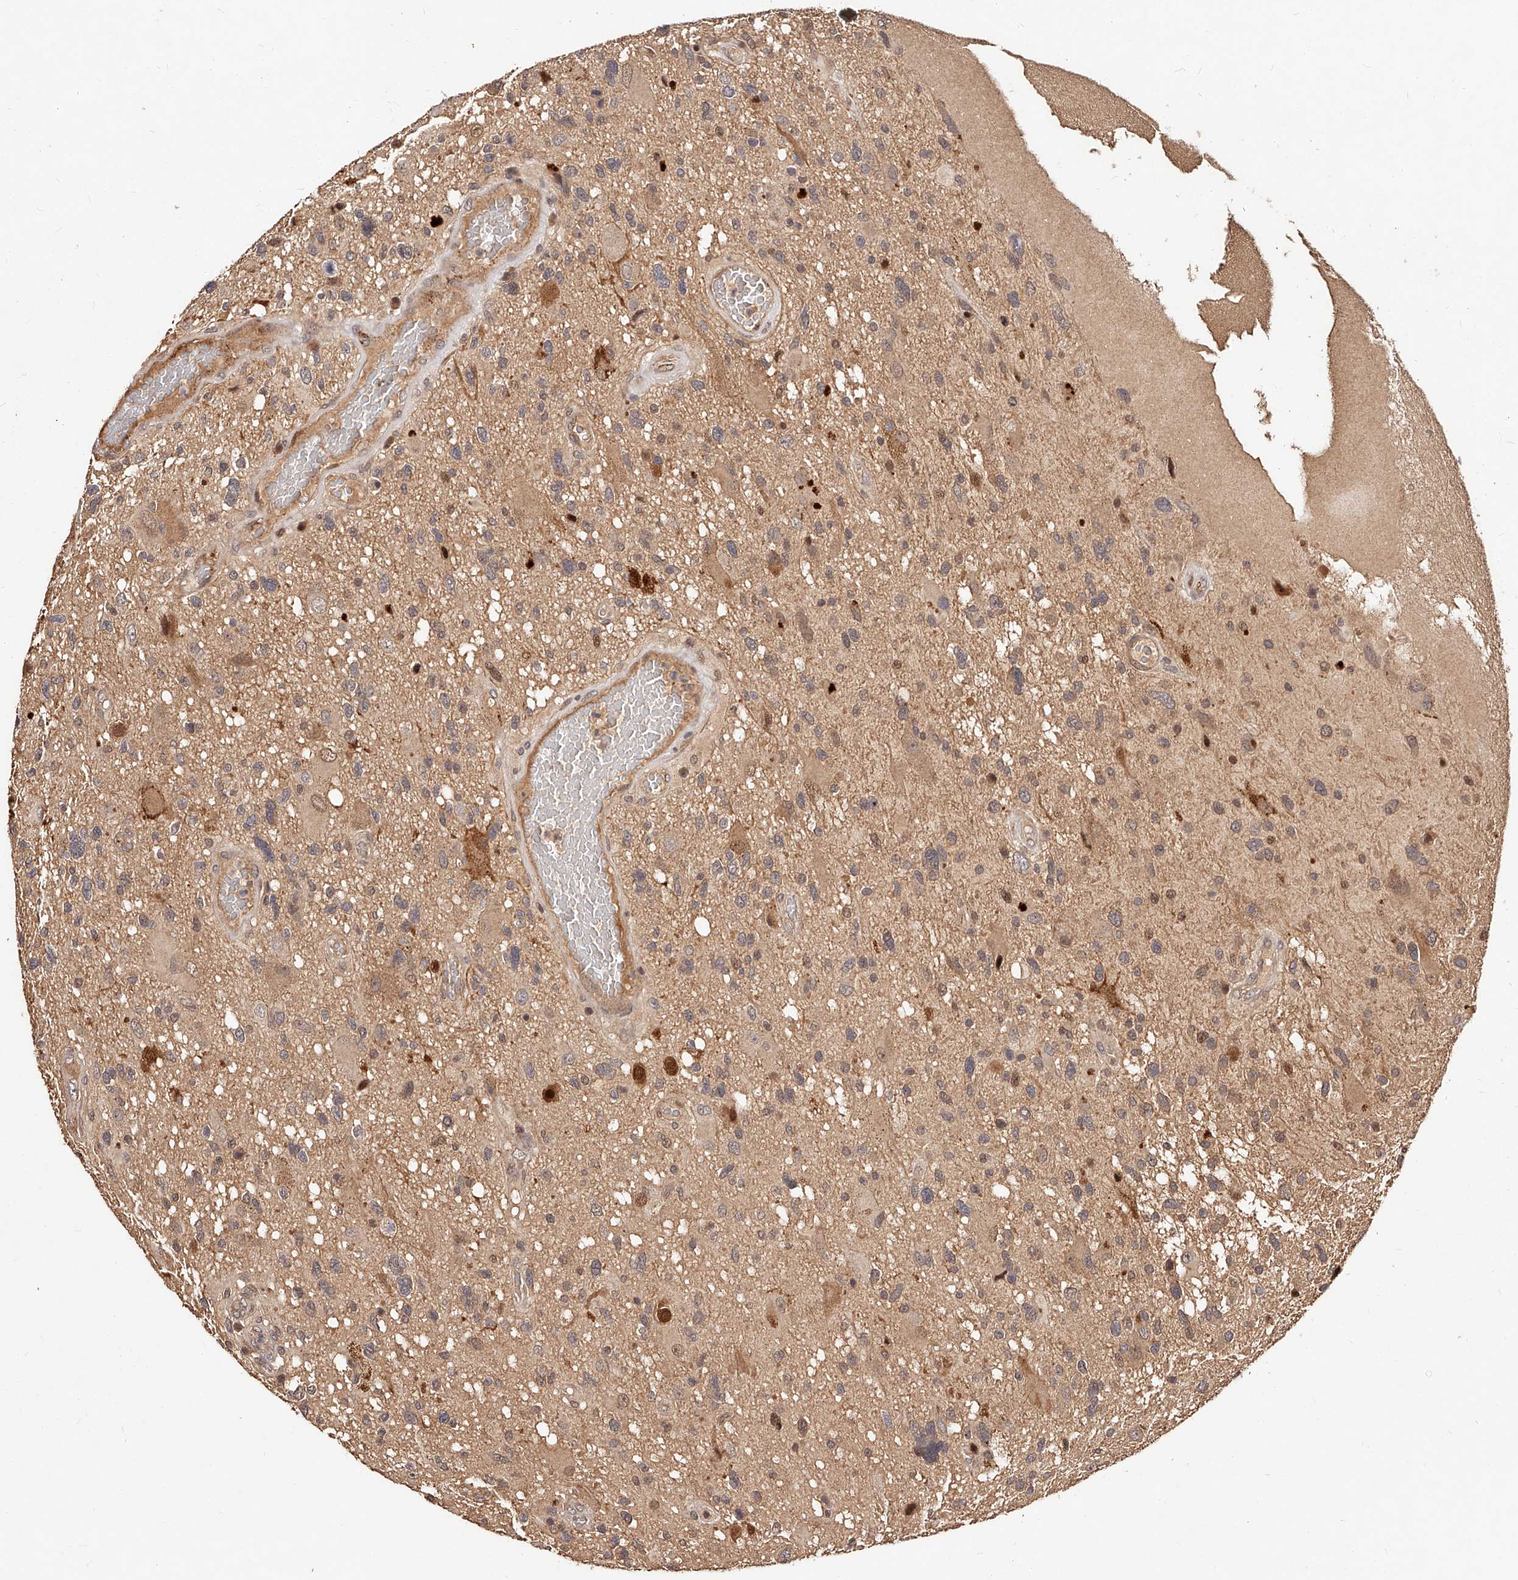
{"staining": {"intensity": "weak", "quantity": "25%-75%", "location": "cytoplasmic/membranous,nuclear"}, "tissue": "glioma", "cell_type": "Tumor cells", "image_type": "cancer", "snomed": [{"axis": "morphology", "description": "Glioma, malignant, High grade"}, {"axis": "topography", "description": "Brain"}], "caption": "DAB immunohistochemical staining of human malignant glioma (high-grade) demonstrates weak cytoplasmic/membranous and nuclear protein staining in approximately 25%-75% of tumor cells.", "gene": "CUL7", "patient": {"sex": "male", "age": 33}}